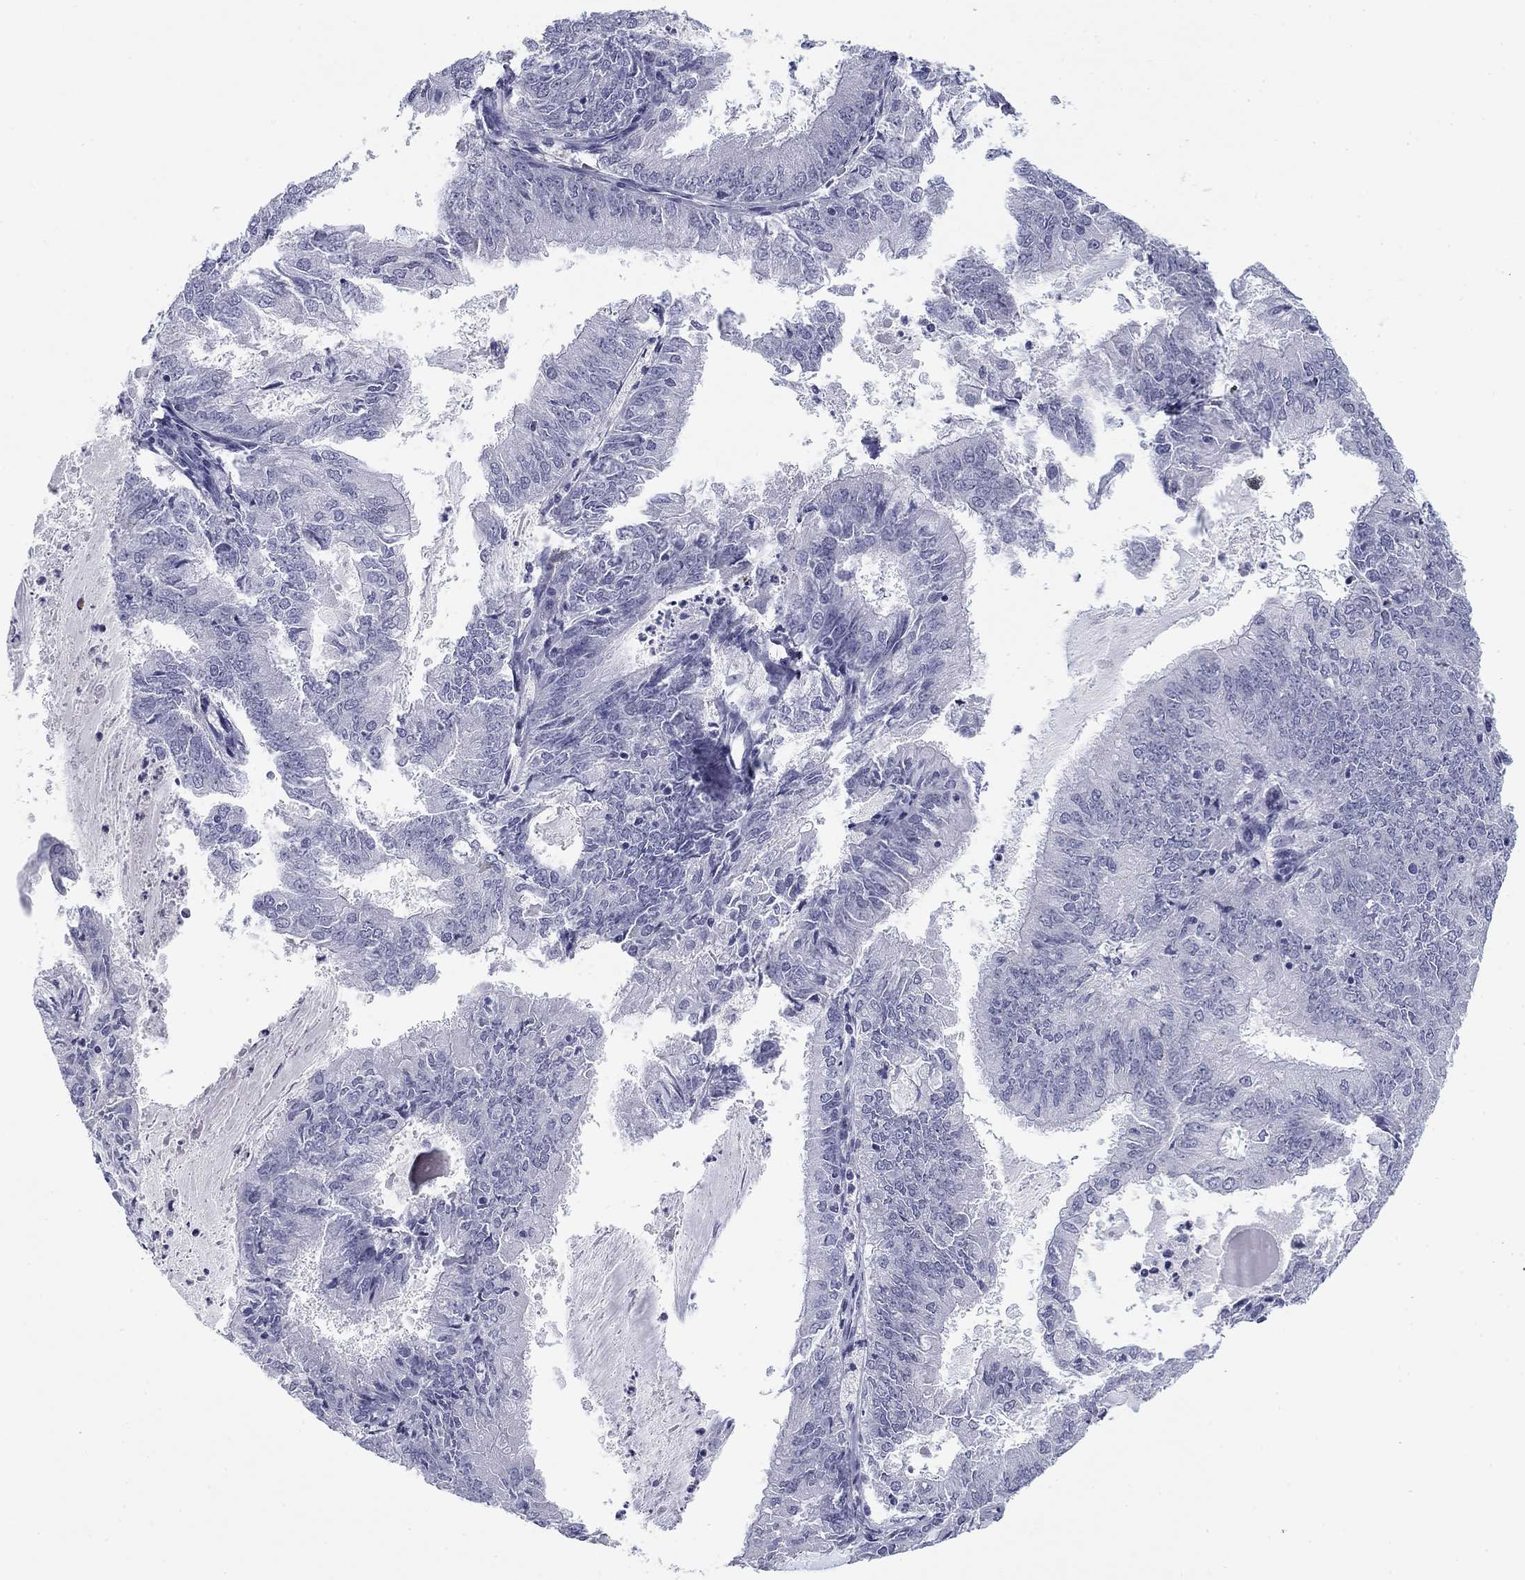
{"staining": {"intensity": "negative", "quantity": "none", "location": "none"}, "tissue": "endometrial cancer", "cell_type": "Tumor cells", "image_type": "cancer", "snomed": [{"axis": "morphology", "description": "Adenocarcinoma, NOS"}, {"axis": "topography", "description": "Endometrium"}], "caption": "Micrograph shows no significant protein expression in tumor cells of endometrial adenocarcinoma.", "gene": "PRPH", "patient": {"sex": "female", "age": 57}}